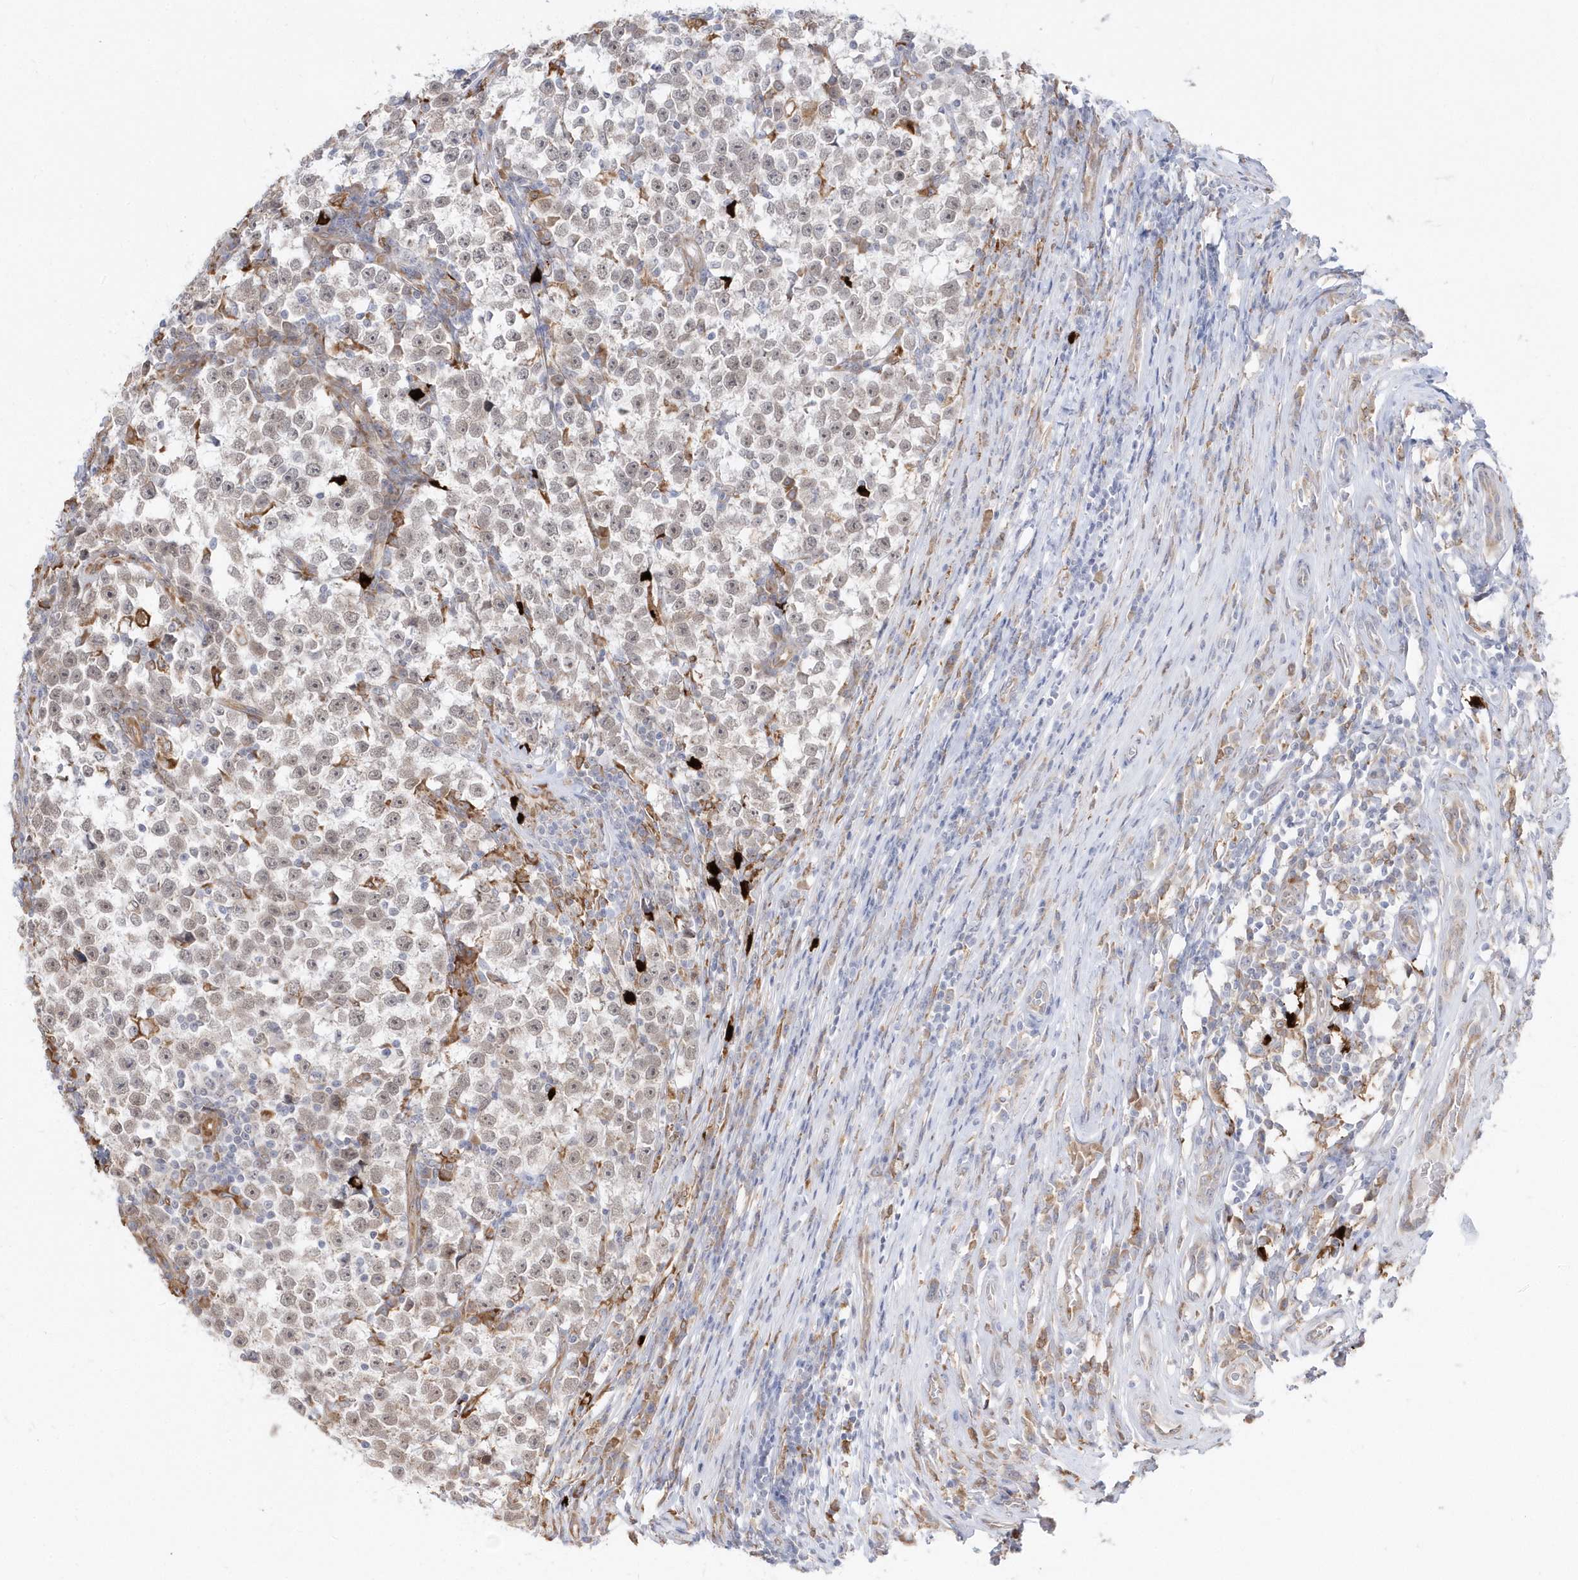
{"staining": {"intensity": "weak", "quantity": "<25%", "location": "cytoplasmic/membranous,nuclear"}, "tissue": "testis cancer", "cell_type": "Tumor cells", "image_type": "cancer", "snomed": [{"axis": "morphology", "description": "Normal tissue, NOS"}, {"axis": "morphology", "description": "Seminoma, NOS"}, {"axis": "topography", "description": "Testis"}], "caption": "High magnification brightfield microscopy of testis cancer (seminoma) stained with DAB (brown) and counterstained with hematoxylin (blue): tumor cells show no significant expression.", "gene": "EPC2", "patient": {"sex": "male", "age": 43}}